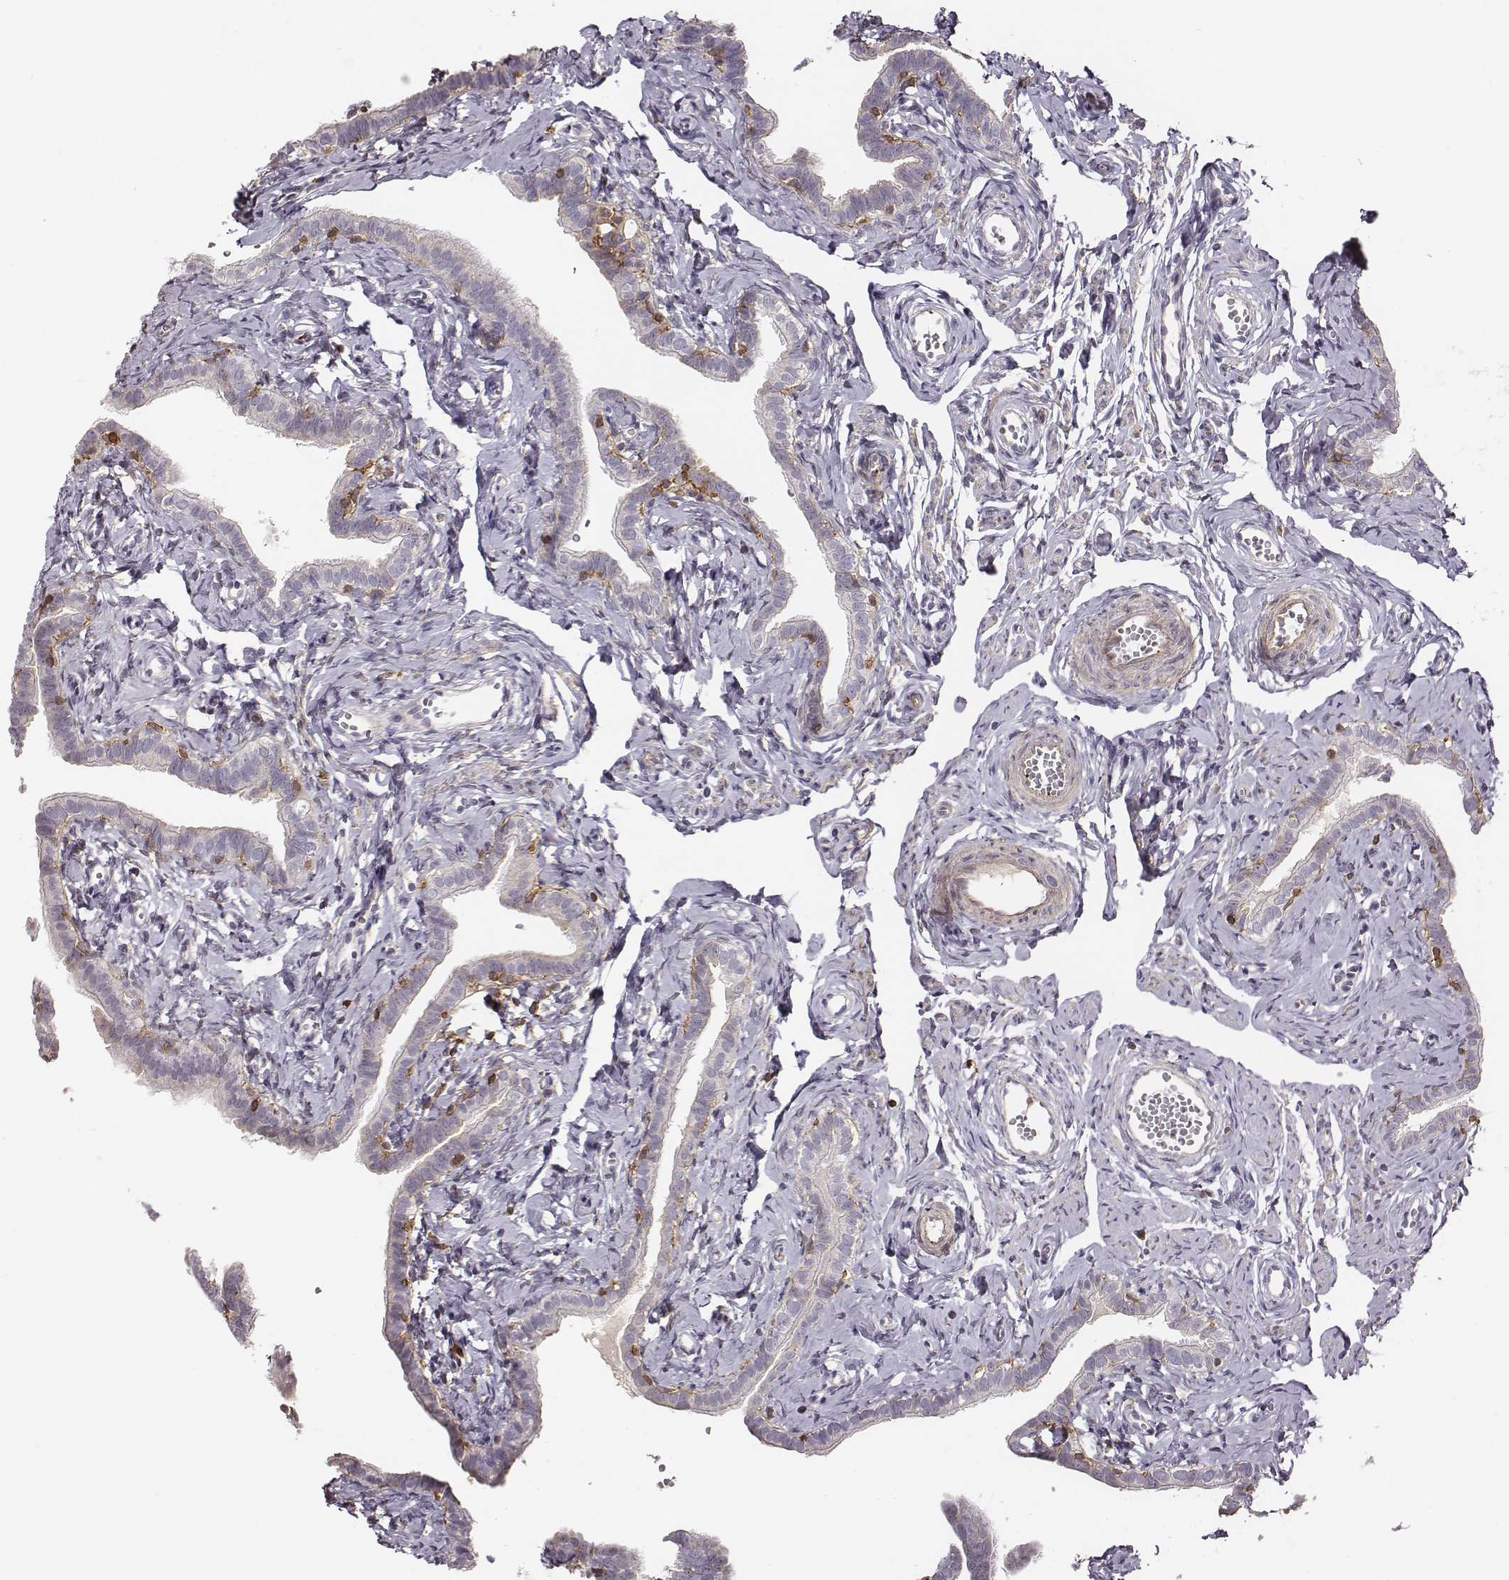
{"staining": {"intensity": "negative", "quantity": "none", "location": "none"}, "tissue": "fallopian tube", "cell_type": "Glandular cells", "image_type": "normal", "snomed": [{"axis": "morphology", "description": "Normal tissue, NOS"}, {"axis": "topography", "description": "Fallopian tube"}], "caption": "Micrograph shows no protein expression in glandular cells of benign fallopian tube.", "gene": "ZYX", "patient": {"sex": "female", "age": 41}}